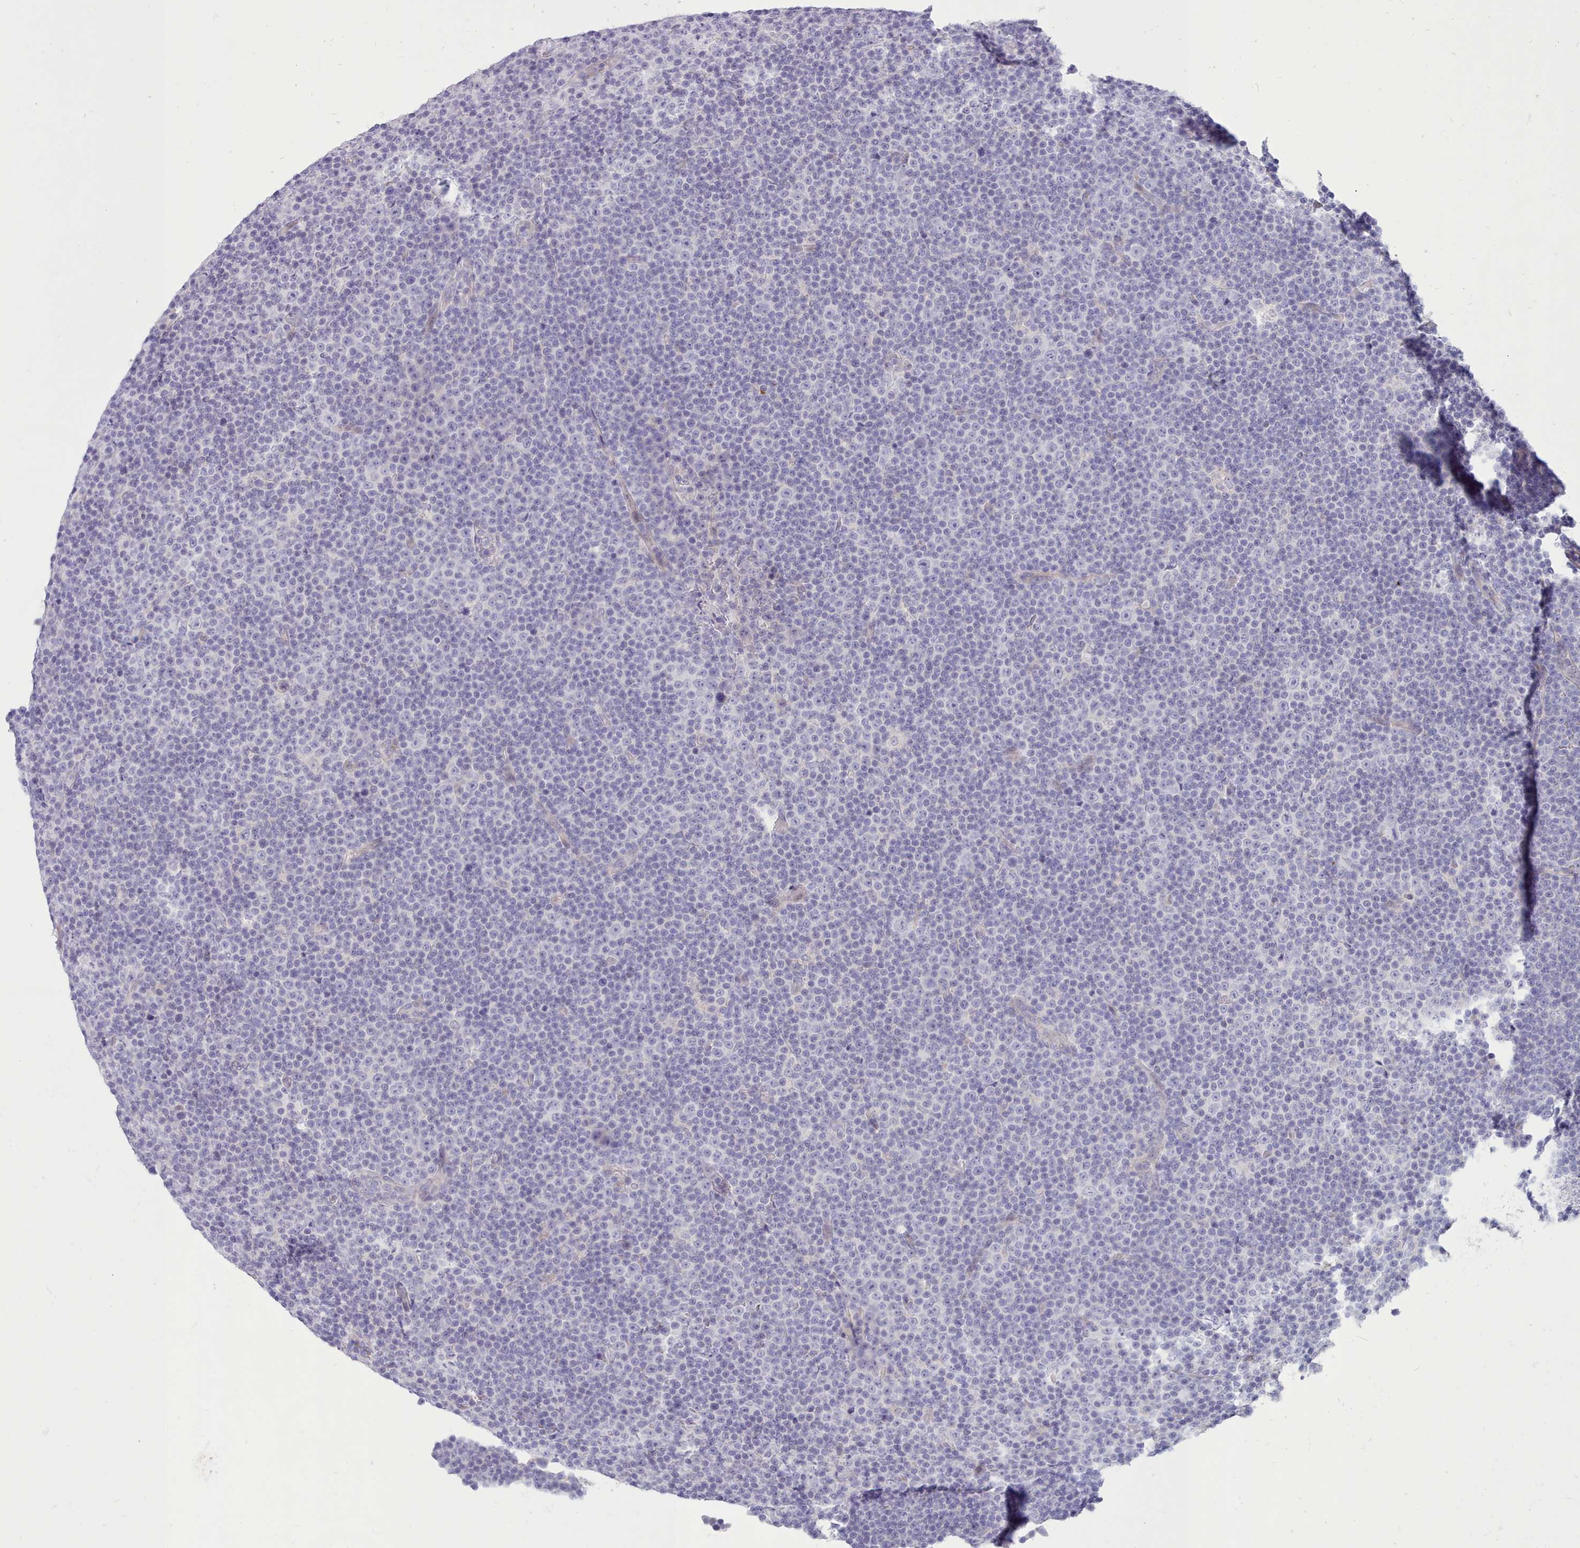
{"staining": {"intensity": "negative", "quantity": "none", "location": "none"}, "tissue": "lymphoma", "cell_type": "Tumor cells", "image_type": "cancer", "snomed": [{"axis": "morphology", "description": "Malignant lymphoma, non-Hodgkin's type, Low grade"}, {"axis": "topography", "description": "Lymph node"}], "caption": "High power microscopy image of an IHC image of malignant lymphoma, non-Hodgkin's type (low-grade), revealing no significant expression in tumor cells.", "gene": "TMEM253", "patient": {"sex": "female", "age": 67}}